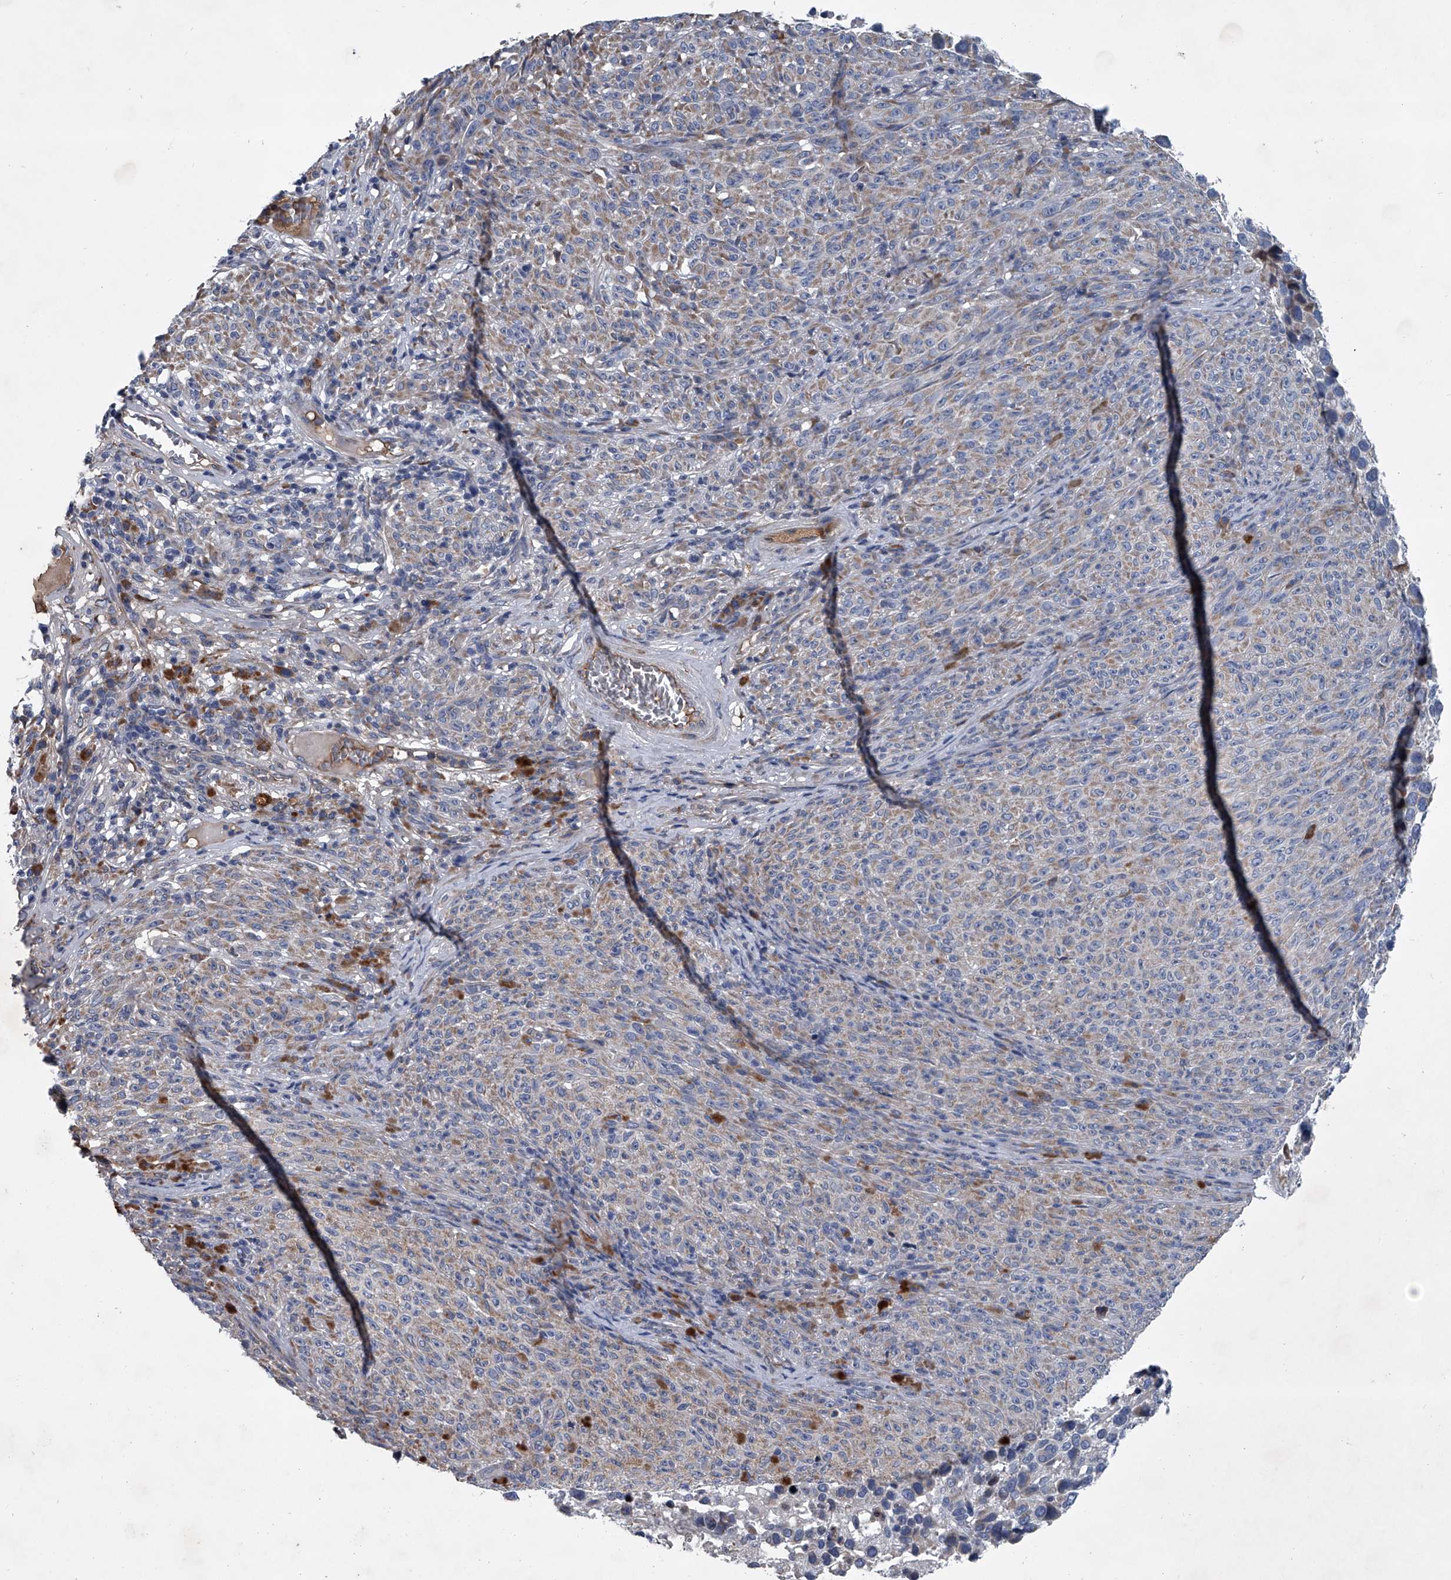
{"staining": {"intensity": "negative", "quantity": "none", "location": "none"}, "tissue": "melanoma", "cell_type": "Tumor cells", "image_type": "cancer", "snomed": [{"axis": "morphology", "description": "Malignant melanoma, NOS"}, {"axis": "topography", "description": "Skin"}], "caption": "Melanoma was stained to show a protein in brown. There is no significant expression in tumor cells.", "gene": "ABCG1", "patient": {"sex": "female", "age": 82}}